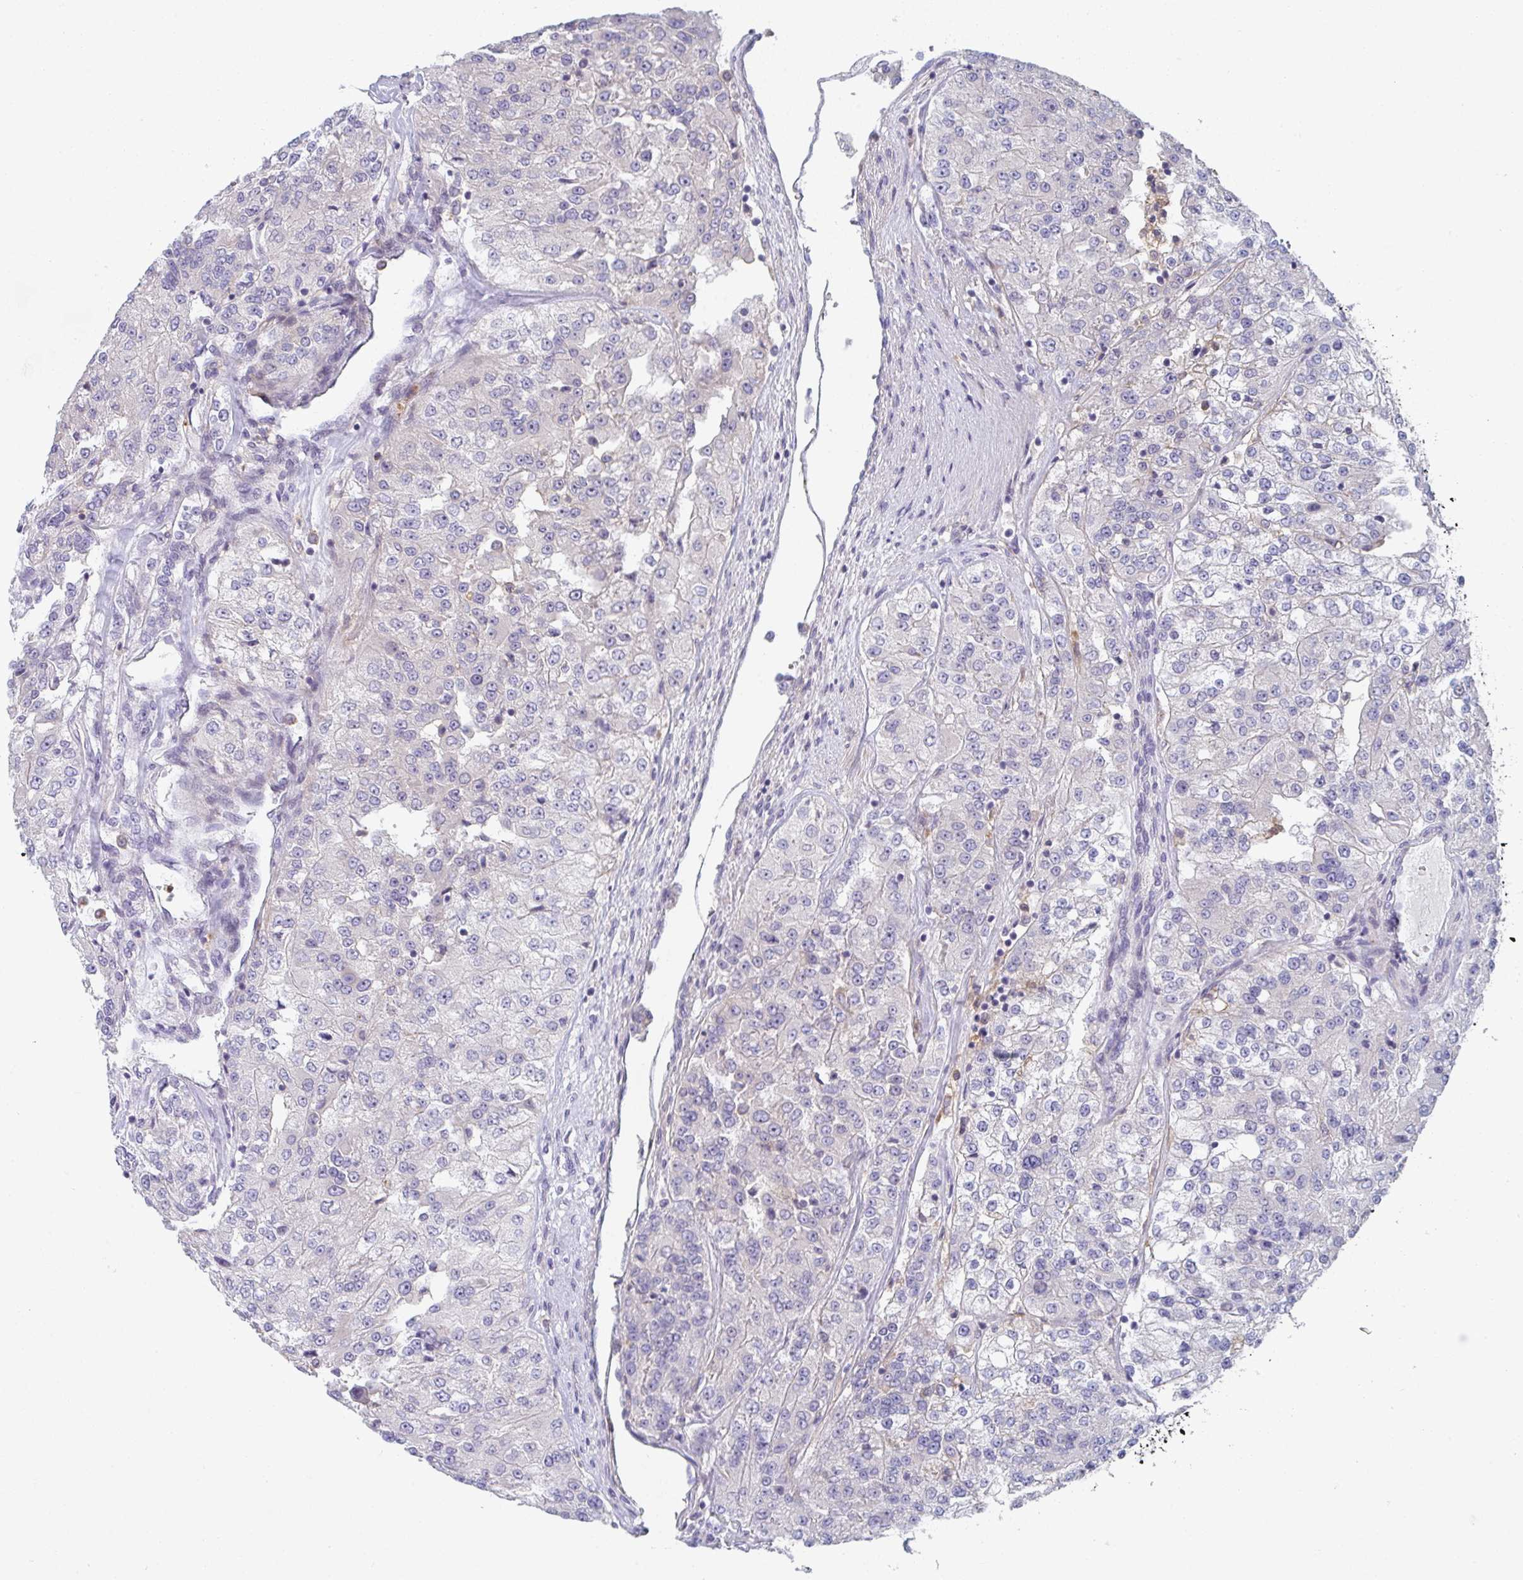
{"staining": {"intensity": "negative", "quantity": "none", "location": "none"}, "tissue": "renal cancer", "cell_type": "Tumor cells", "image_type": "cancer", "snomed": [{"axis": "morphology", "description": "Adenocarcinoma, NOS"}, {"axis": "topography", "description": "Kidney"}], "caption": "The photomicrograph reveals no staining of tumor cells in renal cancer (adenocarcinoma). The staining was performed using DAB (3,3'-diaminobenzidine) to visualize the protein expression in brown, while the nuclei were stained in blue with hematoxylin (Magnification: 20x).", "gene": "KLHL33", "patient": {"sex": "female", "age": 63}}